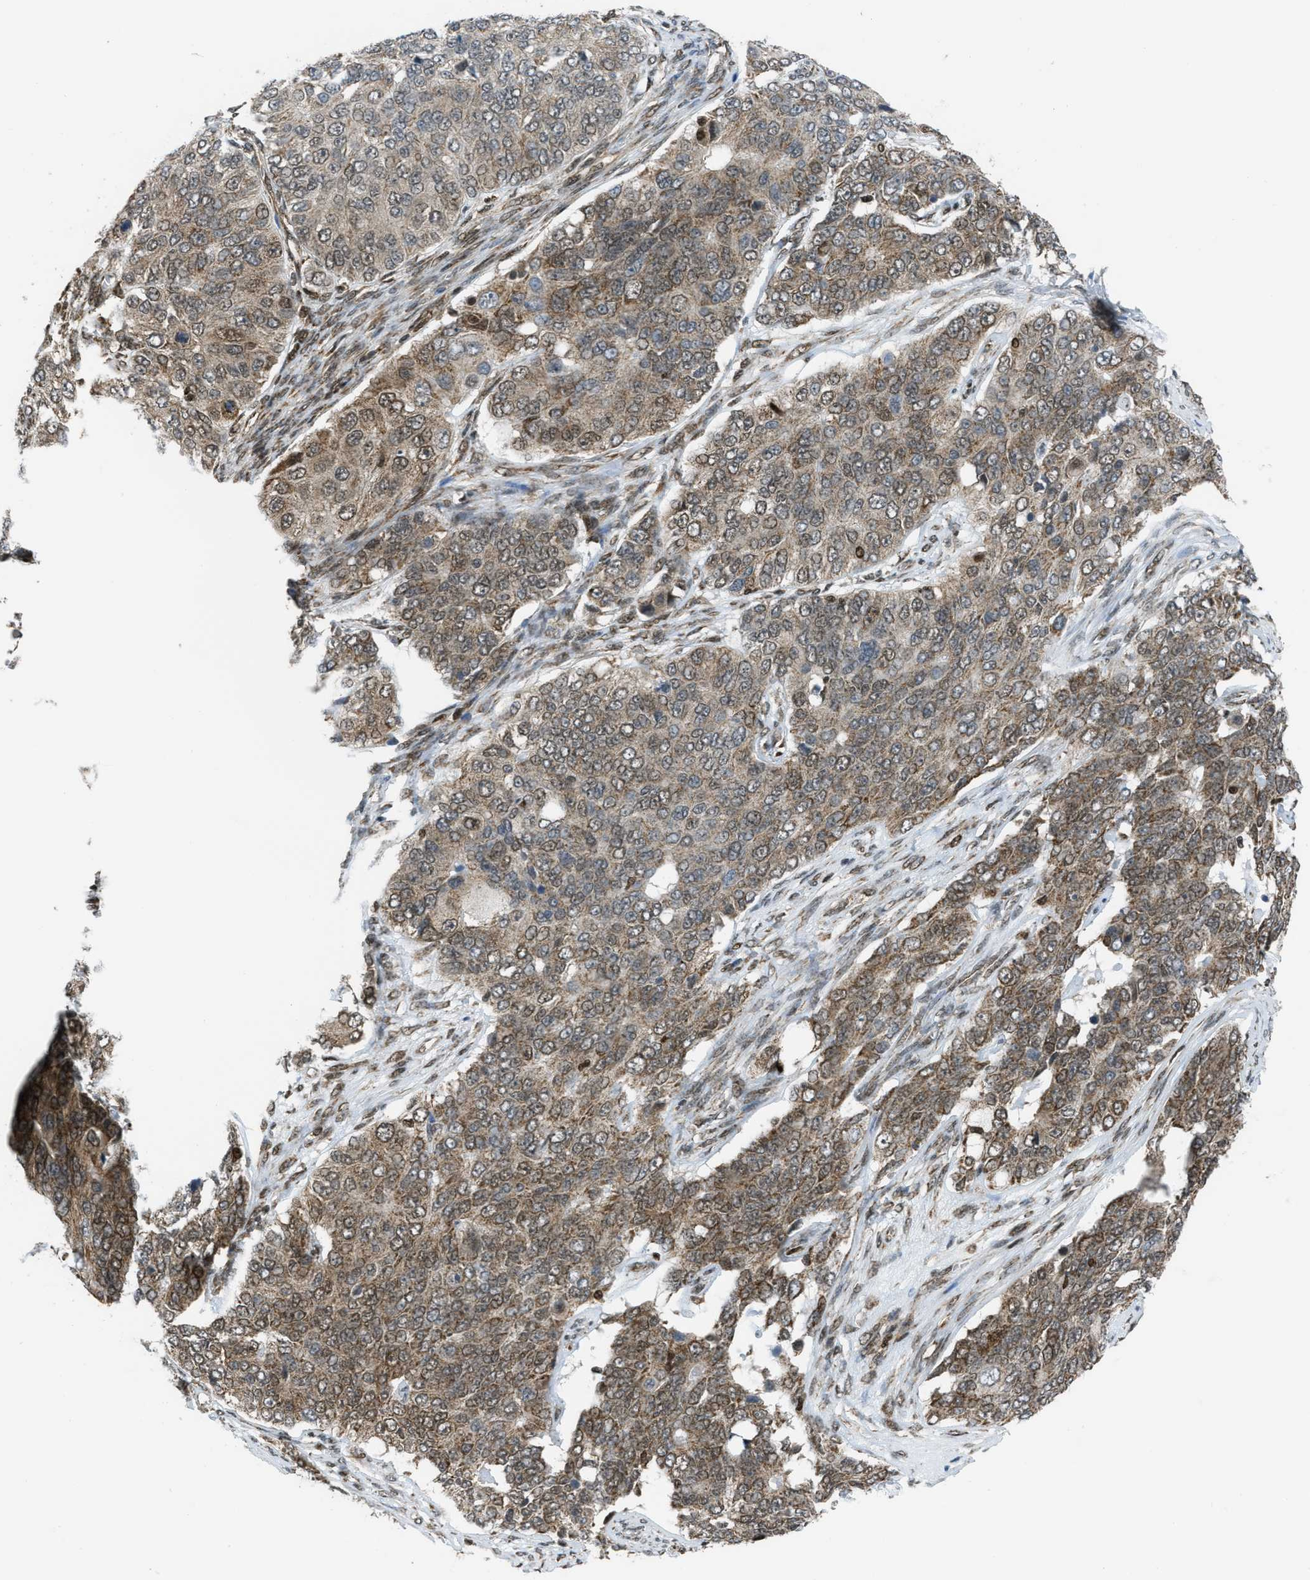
{"staining": {"intensity": "weak", "quantity": ">75%", "location": "cytoplasmic/membranous"}, "tissue": "ovarian cancer", "cell_type": "Tumor cells", "image_type": "cancer", "snomed": [{"axis": "morphology", "description": "Carcinoma, endometroid"}, {"axis": "topography", "description": "Ovary"}], "caption": "Tumor cells exhibit weak cytoplasmic/membranous expression in about >75% of cells in ovarian endometroid carcinoma.", "gene": "TNPO1", "patient": {"sex": "female", "age": 51}}